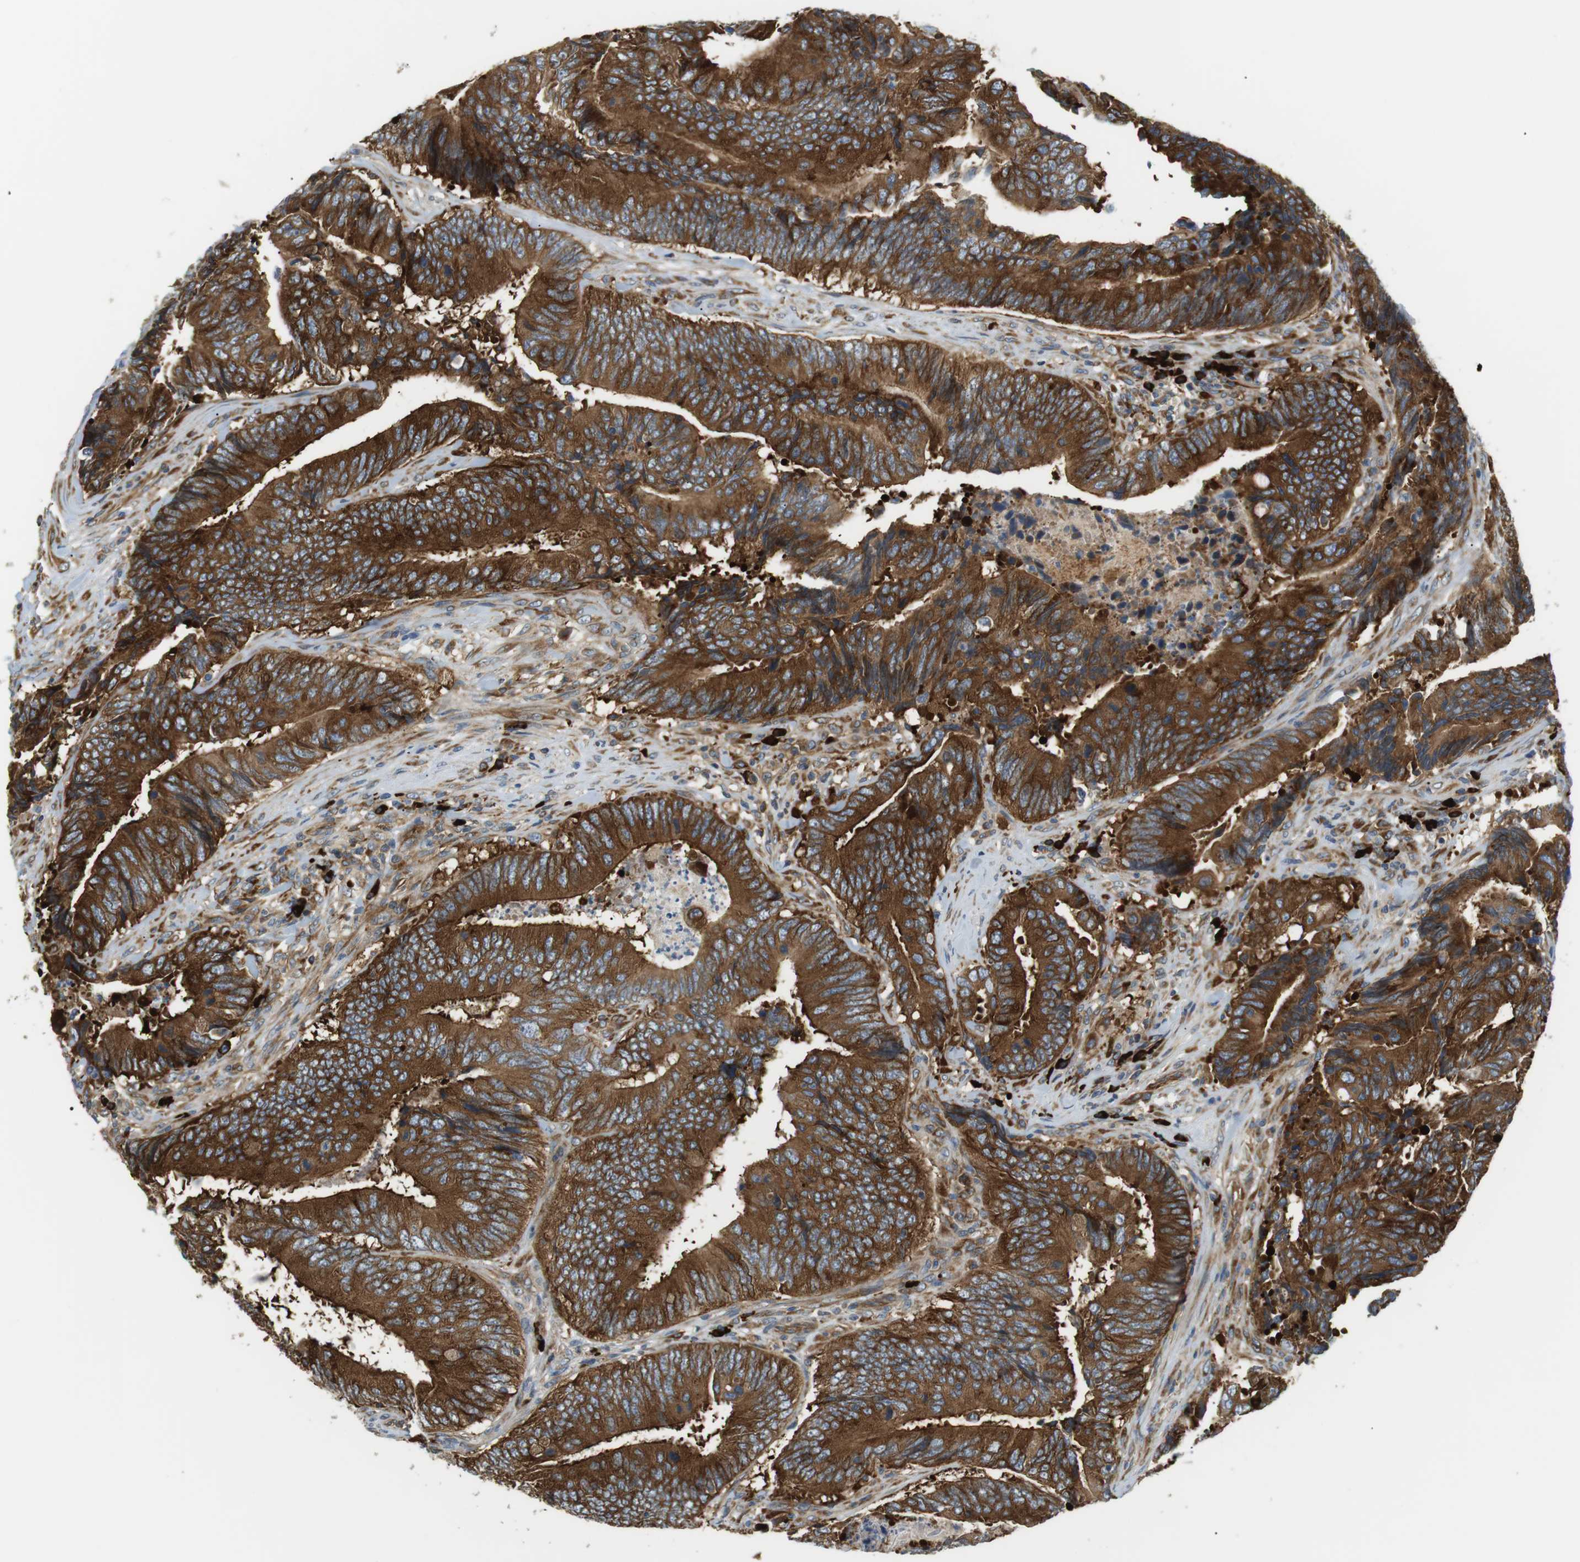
{"staining": {"intensity": "strong", "quantity": ">75%", "location": "cytoplasmic/membranous"}, "tissue": "colorectal cancer", "cell_type": "Tumor cells", "image_type": "cancer", "snomed": [{"axis": "morphology", "description": "Normal tissue, NOS"}, {"axis": "morphology", "description": "Adenocarcinoma, NOS"}, {"axis": "topography", "description": "Colon"}], "caption": "Immunohistochemistry (IHC) micrograph of neoplastic tissue: human colorectal cancer stained using immunohistochemistry shows high levels of strong protein expression localized specifically in the cytoplasmic/membranous of tumor cells, appearing as a cytoplasmic/membranous brown color.", "gene": "TMEM200A", "patient": {"sex": "male", "age": 56}}